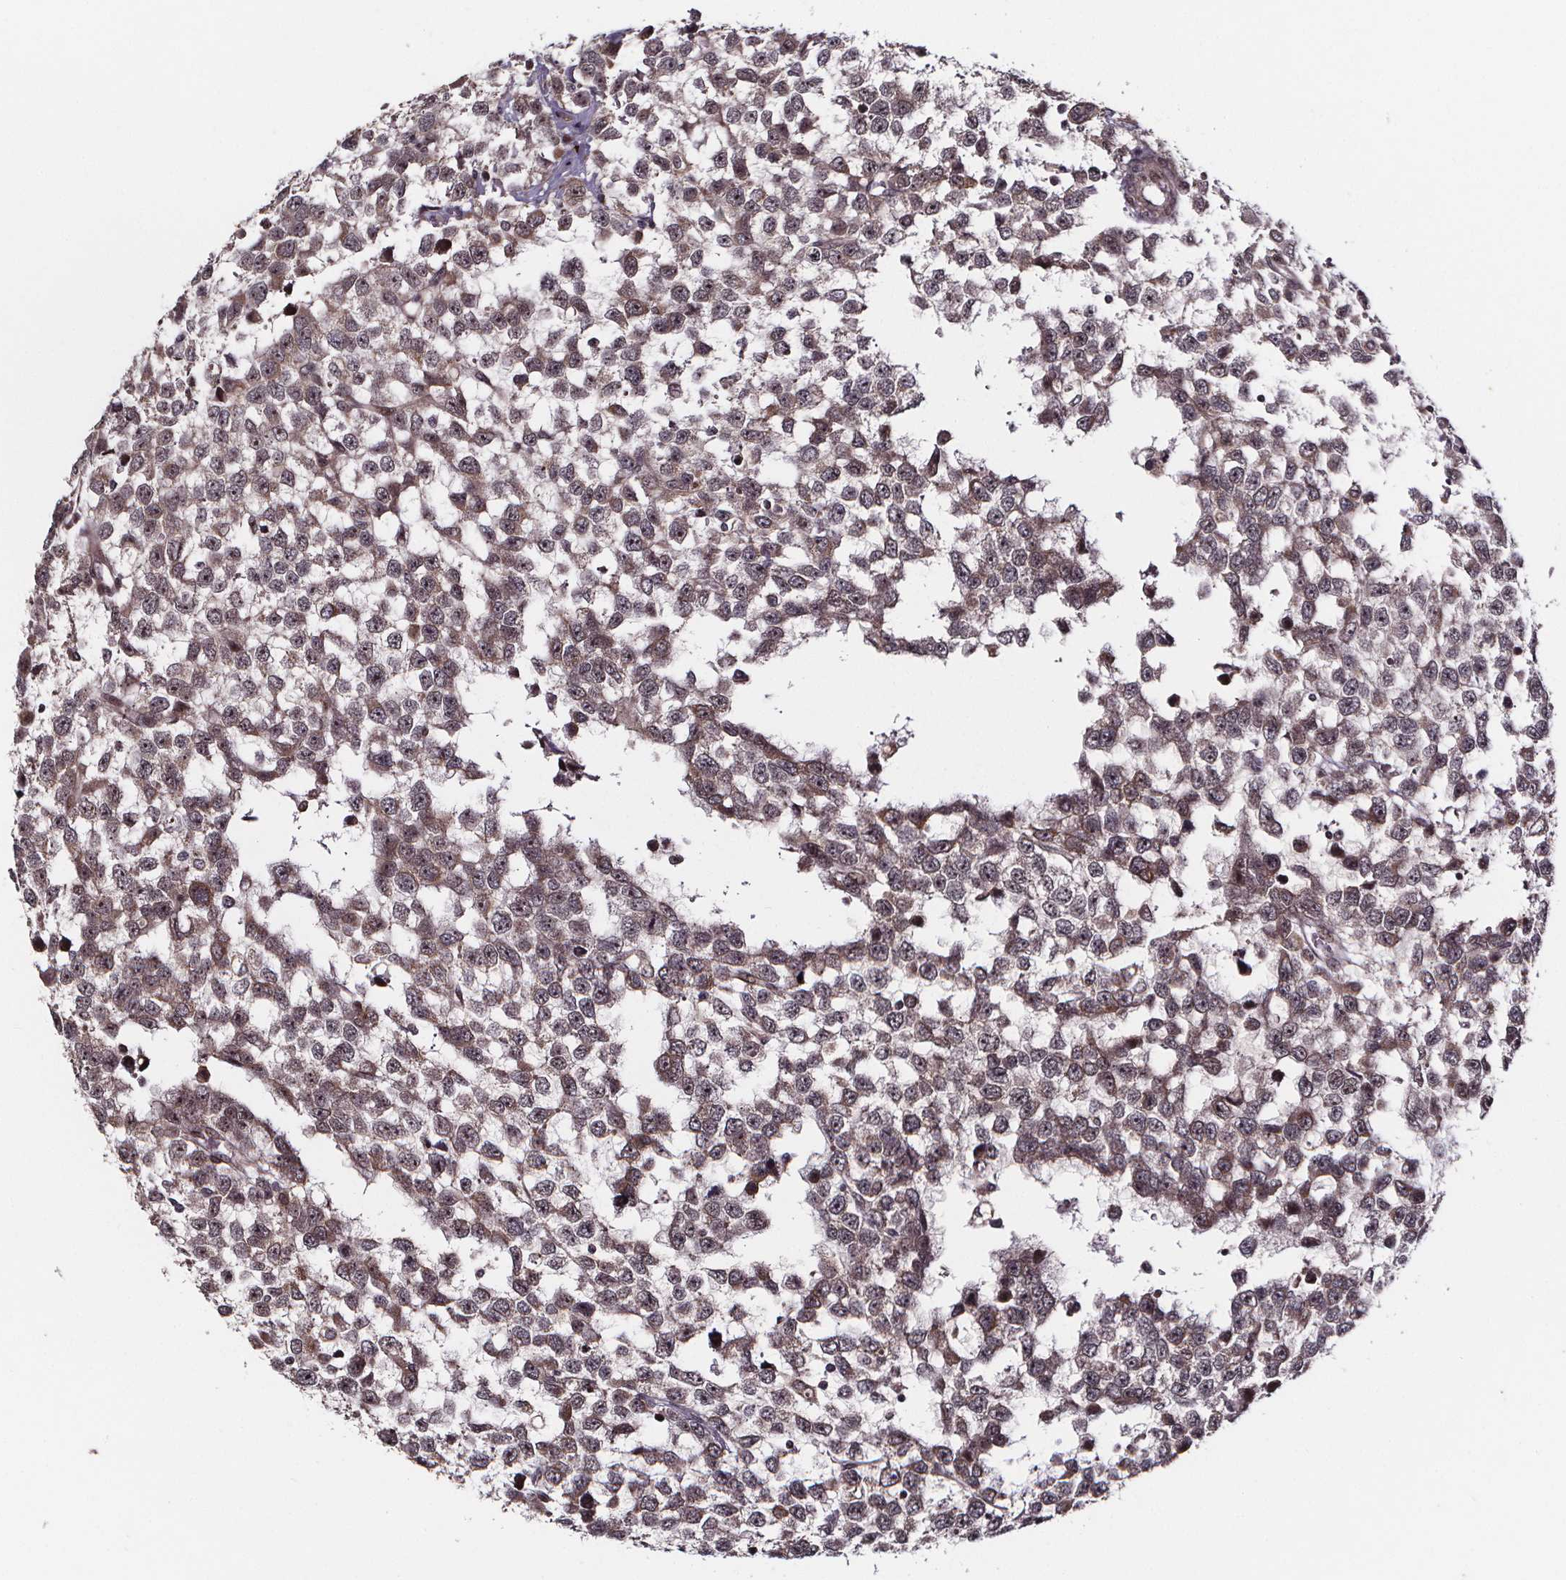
{"staining": {"intensity": "weak", "quantity": ">75%", "location": "cytoplasmic/membranous,nuclear"}, "tissue": "testis cancer", "cell_type": "Tumor cells", "image_type": "cancer", "snomed": [{"axis": "morphology", "description": "Seminoma, NOS"}, {"axis": "topography", "description": "Testis"}], "caption": "Protein expression analysis of human testis cancer reveals weak cytoplasmic/membranous and nuclear positivity in about >75% of tumor cells. (Stains: DAB in brown, nuclei in blue, Microscopy: brightfield microscopy at high magnification).", "gene": "DDIT3", "patient": {"sex": "male", "age": 34}}